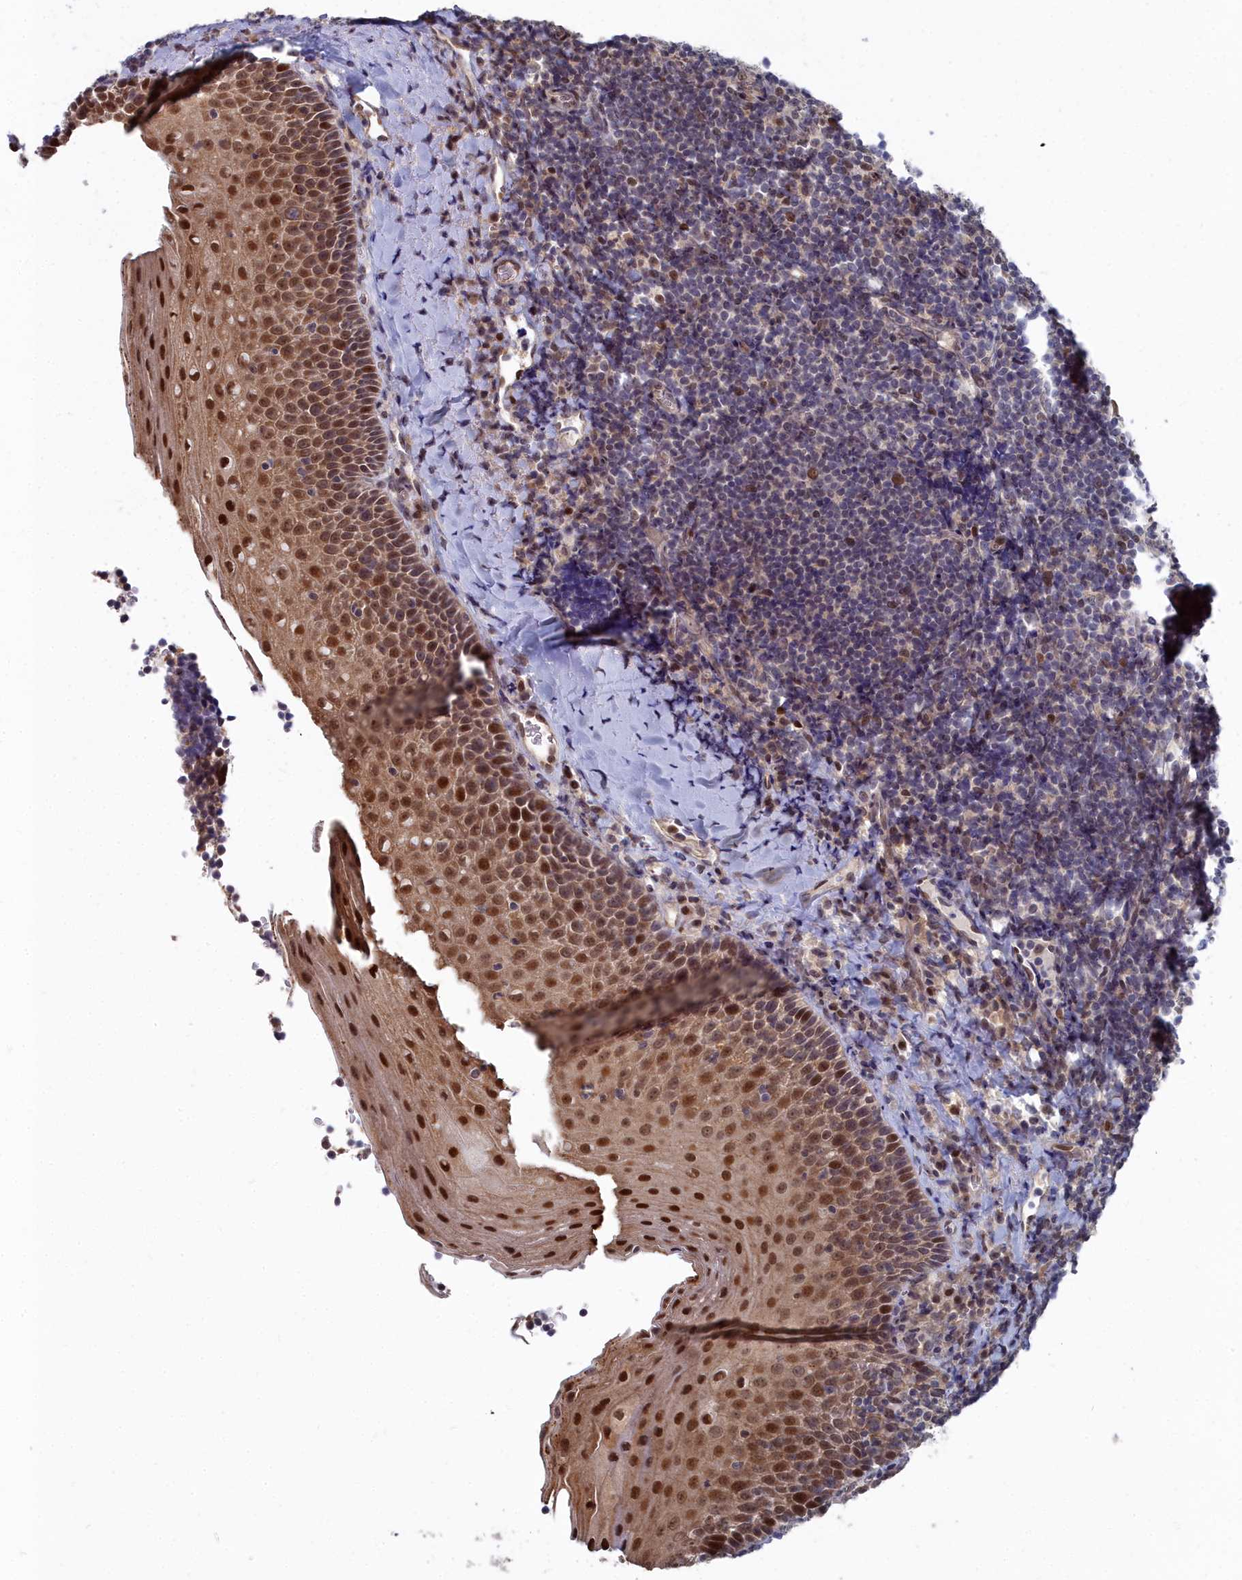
{"staining": {"intensity": "weak", "quantity": "<25%", "location": "cytoplasmic/membranous,nuclear"}, "tissue": "tonsil", "cell_type": "Germinal center cells", "image_type": "normal", "snomed": [{"axis": "morphology", "description": "Normal tissue, NOS"}, {"axis": "topography", "description": "Tonsil"}], "caption": "IHC micrograph of normal tonsil: human tonsil stained with DAB demonstrates no significant protein positivity in germinal center cells.", "gene": "RPS27A", "patient": {"sex": "male", "age": 27}}